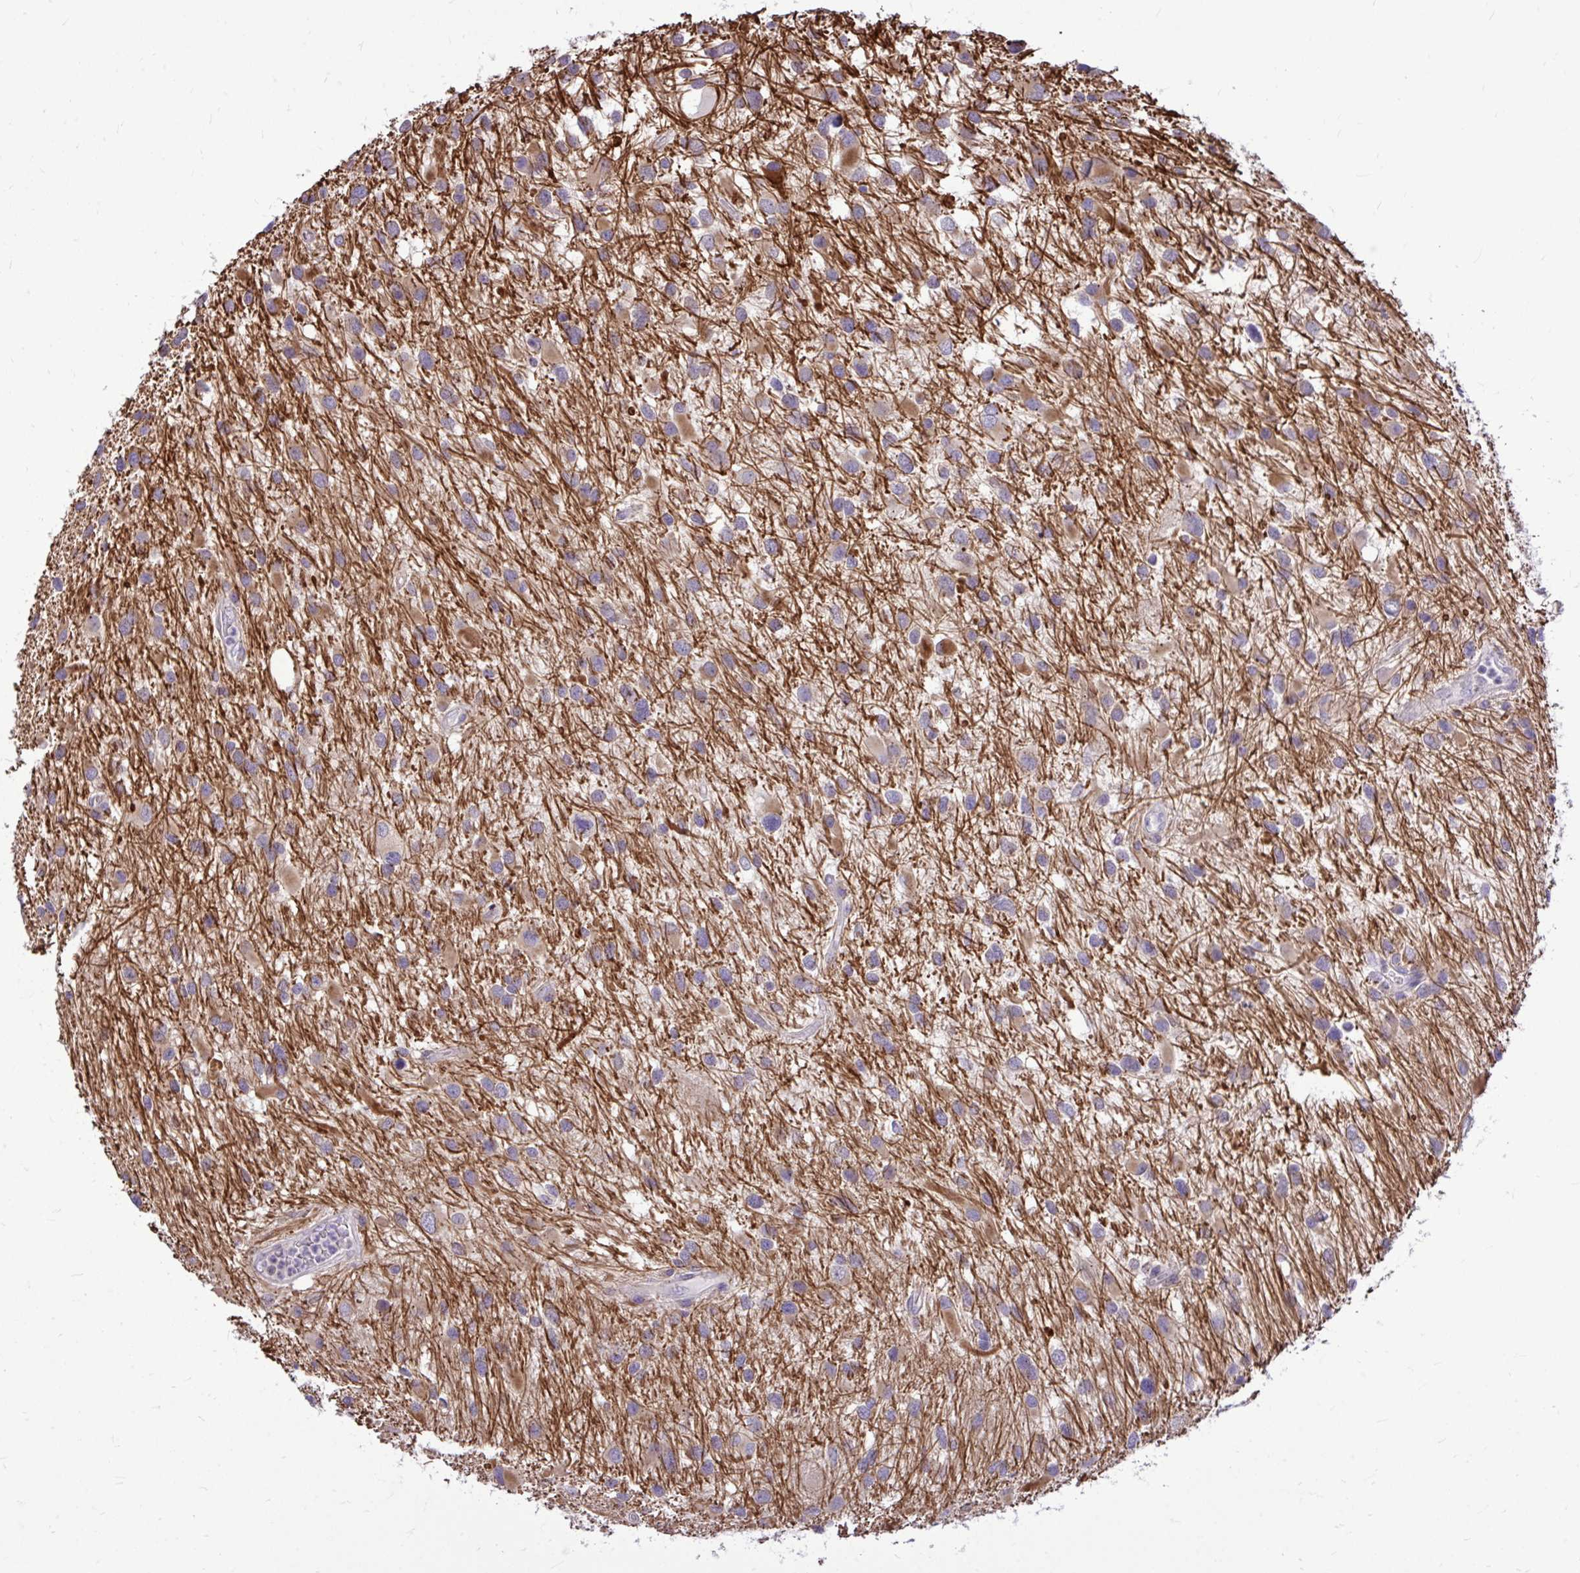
{"staining": {"intensity": "moderate", "quantity": "<25%", "location": "cytoplasmic/membranous"}, "tissue": "glioma", "cell_type": "Tumor cells", "image_type": "cancer", "snomed": [{"axis": "morphology", "description": "Glioma, malignant, Low grade"}, {"axis": "topography", "description": "Brain"}], "caption": "Immunohistochemical staining of human malignant glioma (low-grade) displays low levels of moderate cytoplasmic/membranous expression in approximately <25% of tumor cells.", "gene": "CEACAM18", "patient": {"sex": "female", "age": 32}}